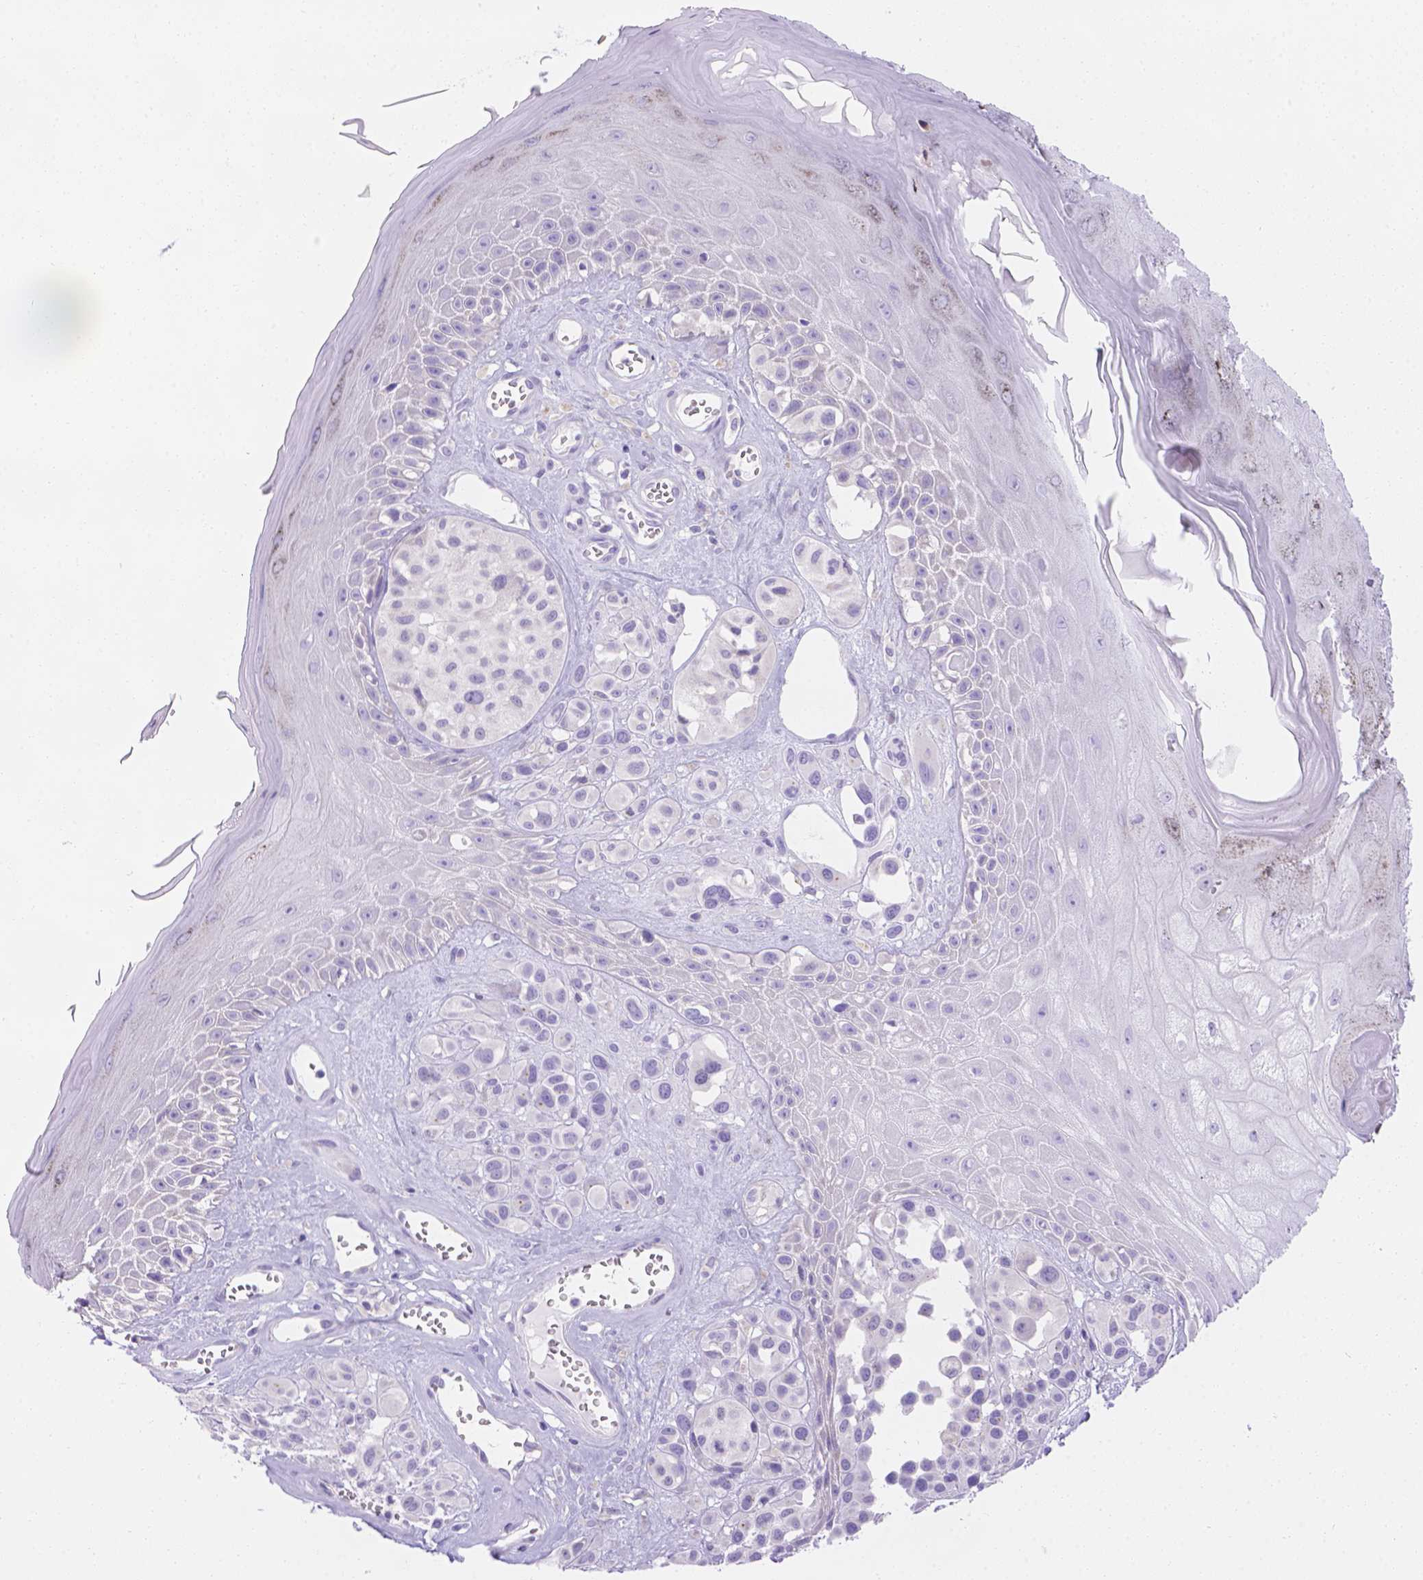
{"staining": {"intensity": "negative", "quantity": "none", "location": "none"}, "tissue": "melanoma", "cell_type": "Tumor cells", "image_type": "cancer", "snomed": [{"axis": "morphology", "description": "Malignant melanoma, NOS"}, {"axis": "topography", "description": "Skin"}], "caption": "Image shows no protein staining in tumor cells of malignant melanoma tissue.", "gene": "MLN", "patient": {"sex": "male", "age": 77}}